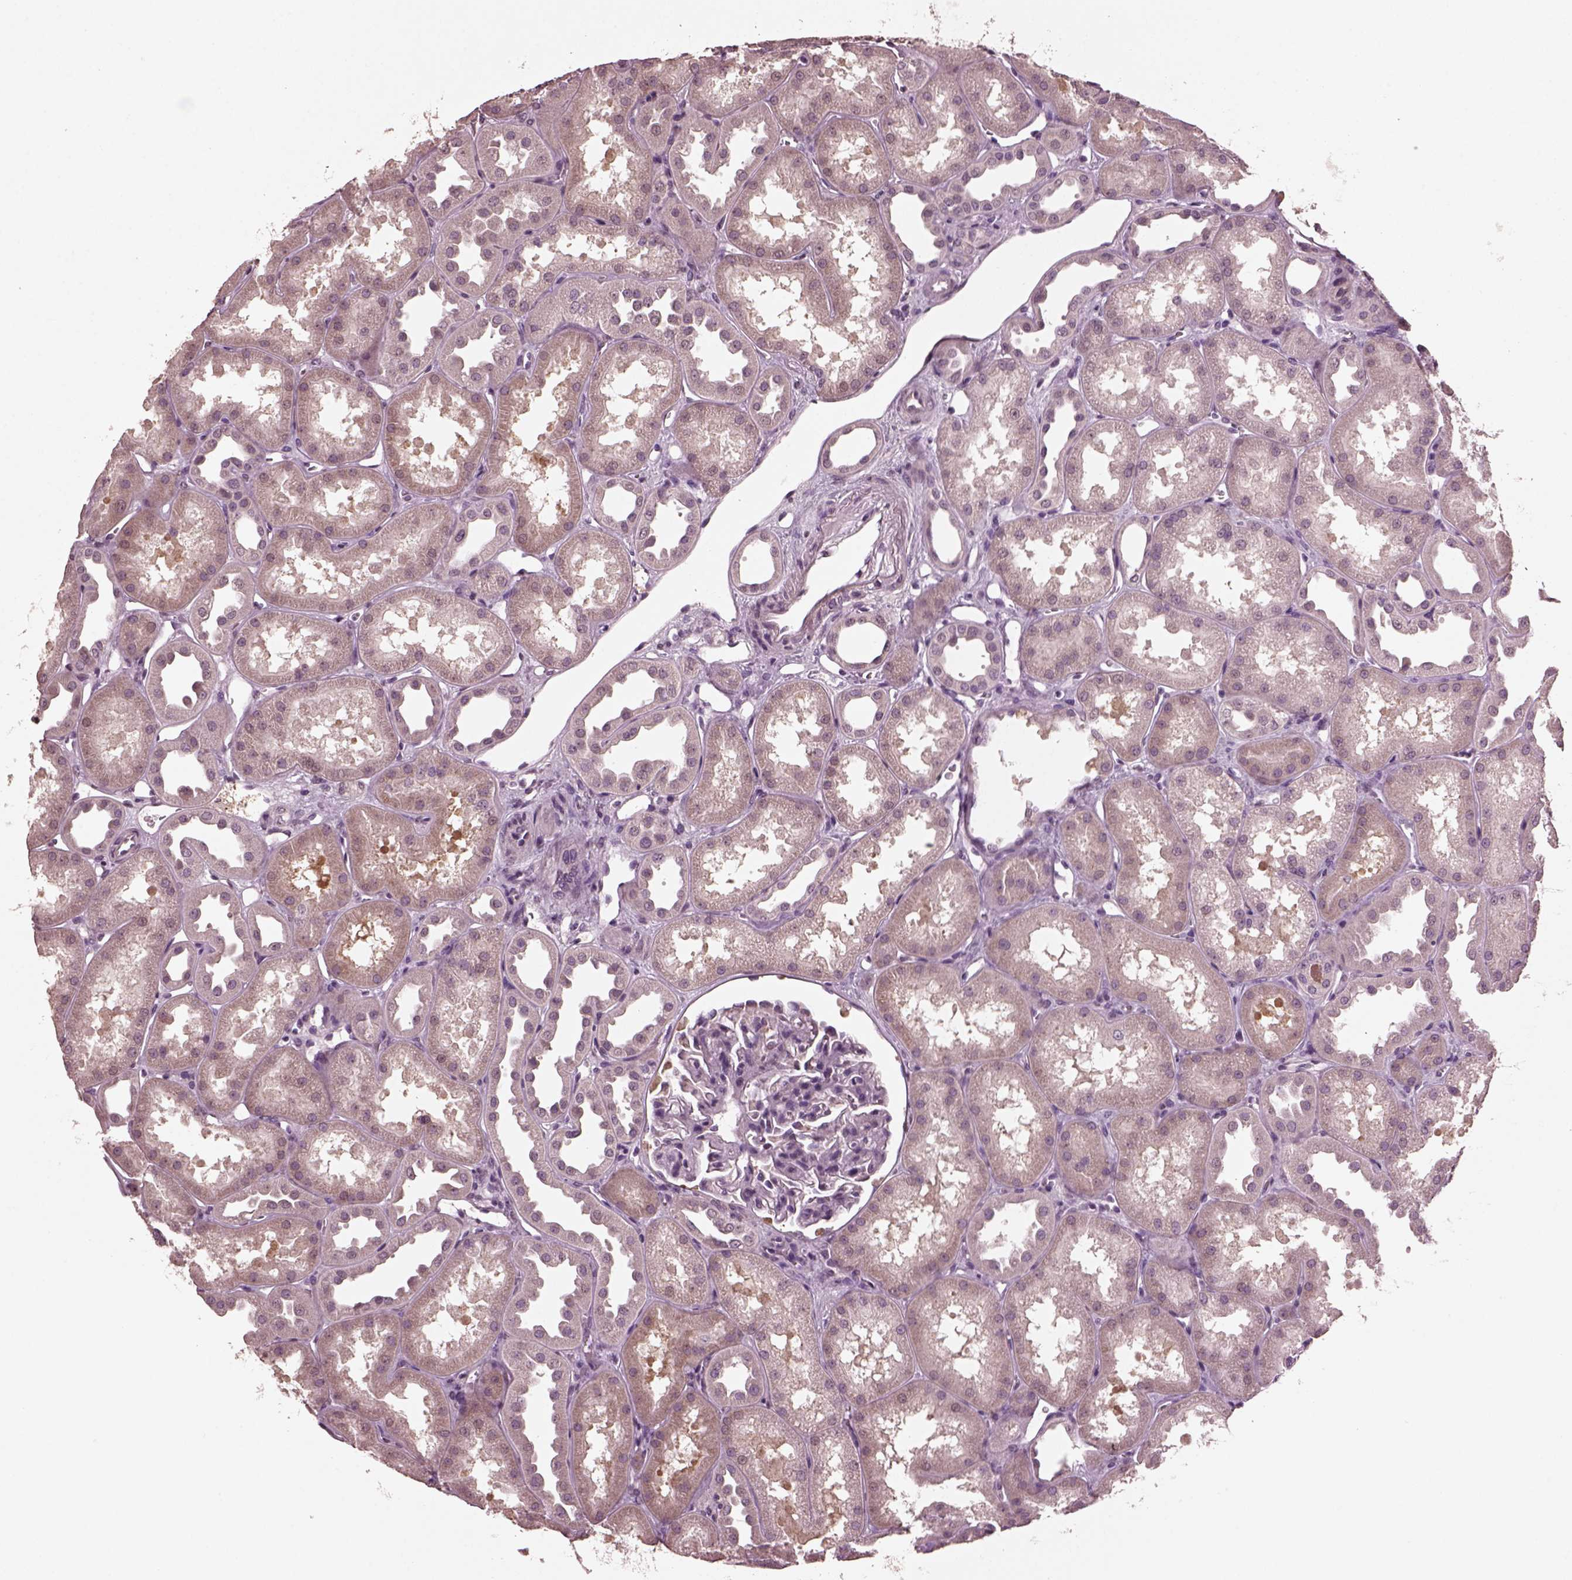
{"staining": {"intensity": "negative", "quantity": "none", "location": "none"}, "tissue": "kidney", "cell_type": "Cells in glomeruli", "image_type": "normal", "snomed": [{"axis": "morphology", "description": "Normal tissue, NOS"}, {"axis": "topography", "description": "Kidney"}], "caption": "Immunohistochemistry (IHC) of unremarkable kidney demonstrates no positivity in cells in glomeruli. Brightfield microscopy of immunohistochemistry stained with DAB (3,3'-diaminobenzidine) (brown) and hematoxylin (blue), captured at high magnification.", "gene": "IL18RAP", "patient": {"sex": "male", "age": 61}}